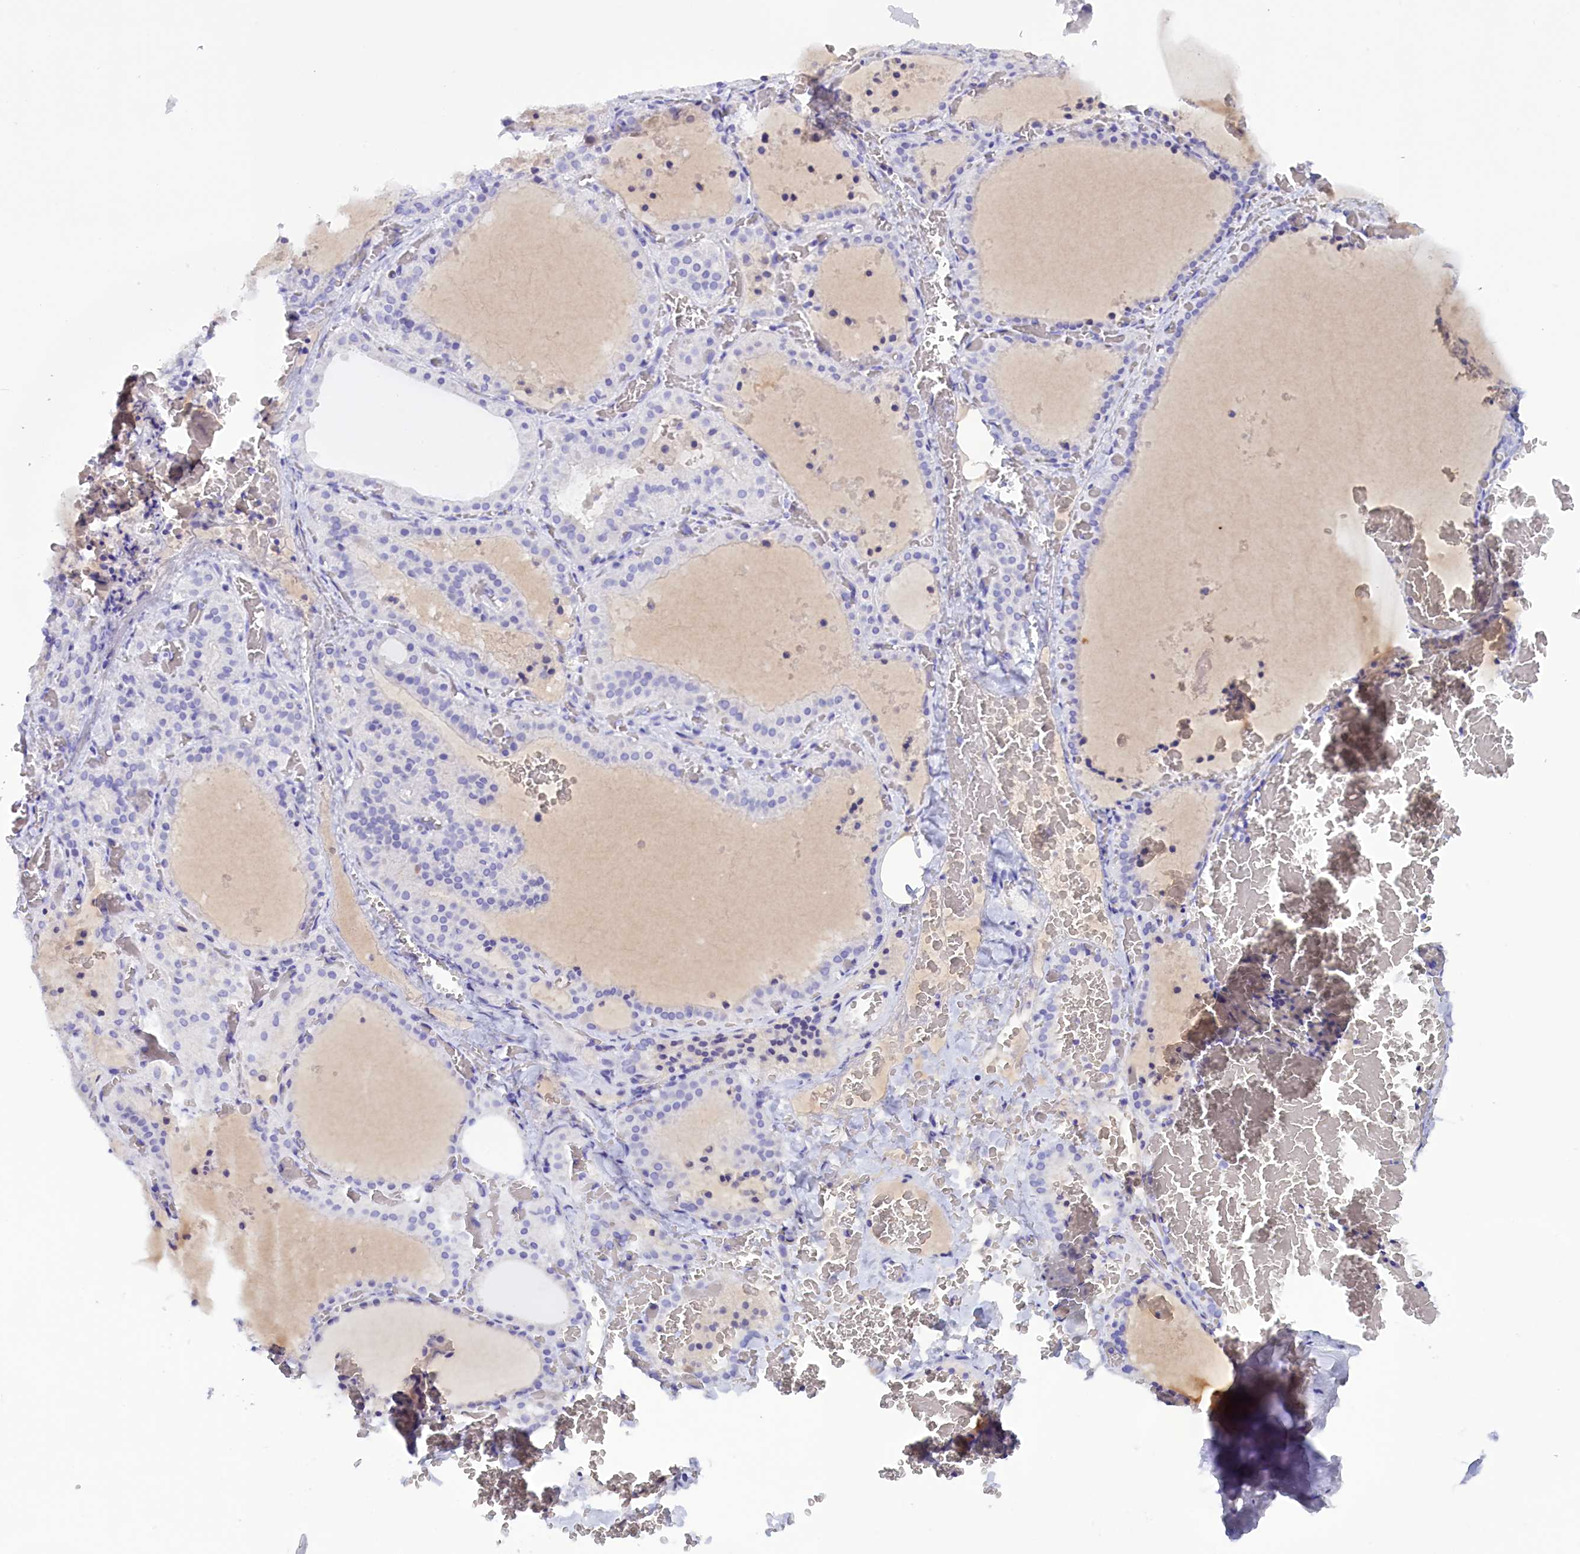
{"staining": {"intensity": "negative", "quantity": "none", "location": "none"}, "tissue": "thyroid gland", "cell_type": "Glandular cells", "image_type": "normal", "snomed": [{"axis": "morphology", "description": "Normal tissue, NOS"}, {"axis": "topography", "description": "Thyroid gland"}], "caption": "Immunohistochemistry image of unremarkable human thyroid gland stained for a protein (brown), which reveals no expression in glandular cells.", "gene": "PROK2", "patient": {"sex": "female", "age": 39}}